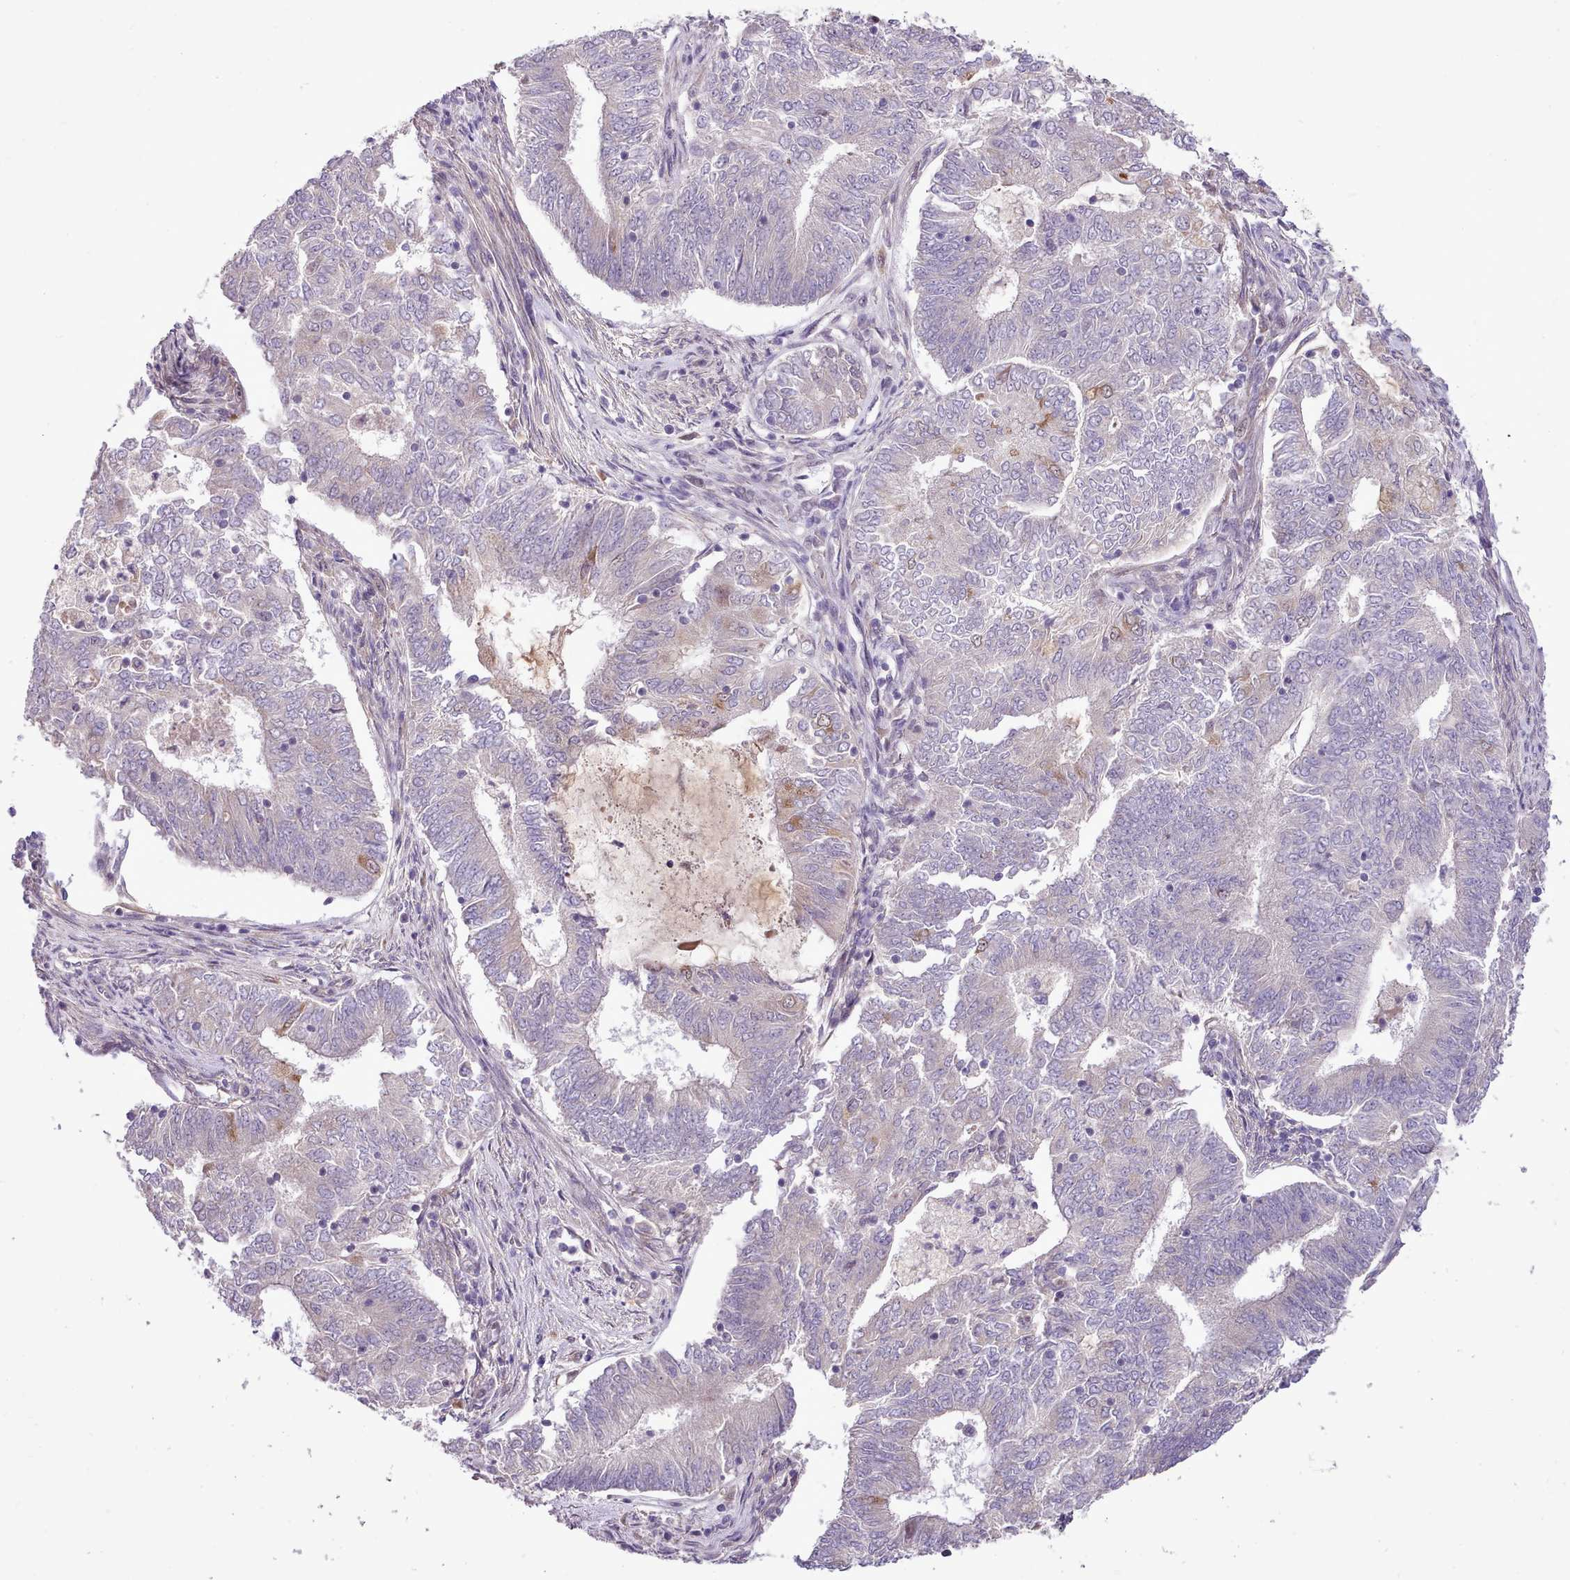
{"staining": {"intensity": "negative", "quantity": "none", "location": "none"}, "tissue": "endometrial cancer", "cell_type": "Tumor cells", "image_type": "cancer", "snomed": [{"axis": "morphology", "description": "Adenocarcinoma, NOS"}, {"axis": "topography", "description": "Endometrium"}], "caption": "IHC of human endometrial cancer displays no staining in tumor cells.", "gene": "HOXB7", "patient": {"sex": "female", "age": 62}}